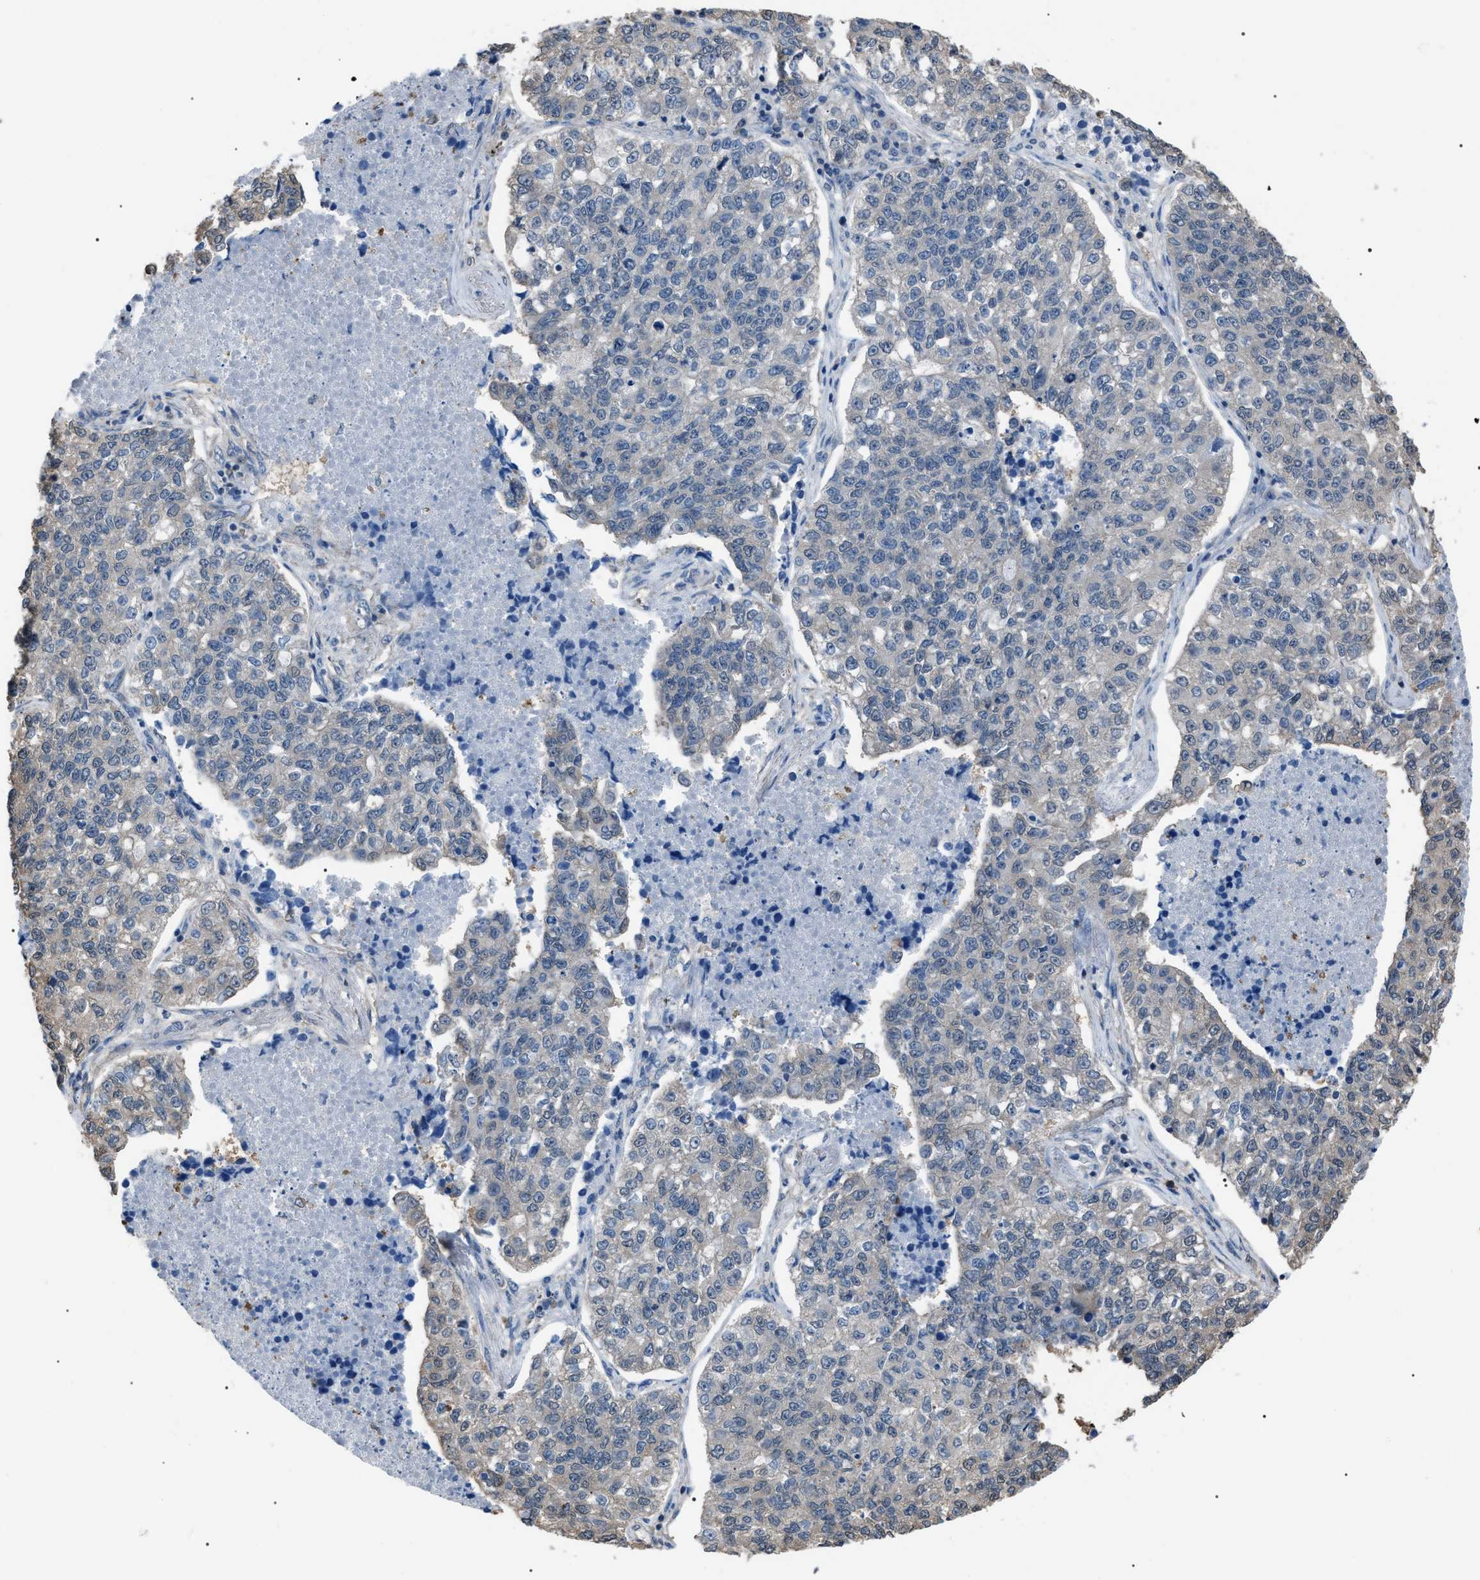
{"staining": {"intensity": "negative", "quantity": "none", "location": "none"}, "tissue": "lung cancer", "cell_type": "Tumor cells", "image_type": "cancer", "snomed": [{"axis": "morphology", "description": "Adenocarcinoma, NOS"}, {"axis": "topography", "description": "Lung"}], "caption": "Lung adenocarcinoma was stained to show a protein in brown. There is no significant positivity in tumor cells.", "gene": "PDCD5", "patient": {"sex": "male", "age": 49}}